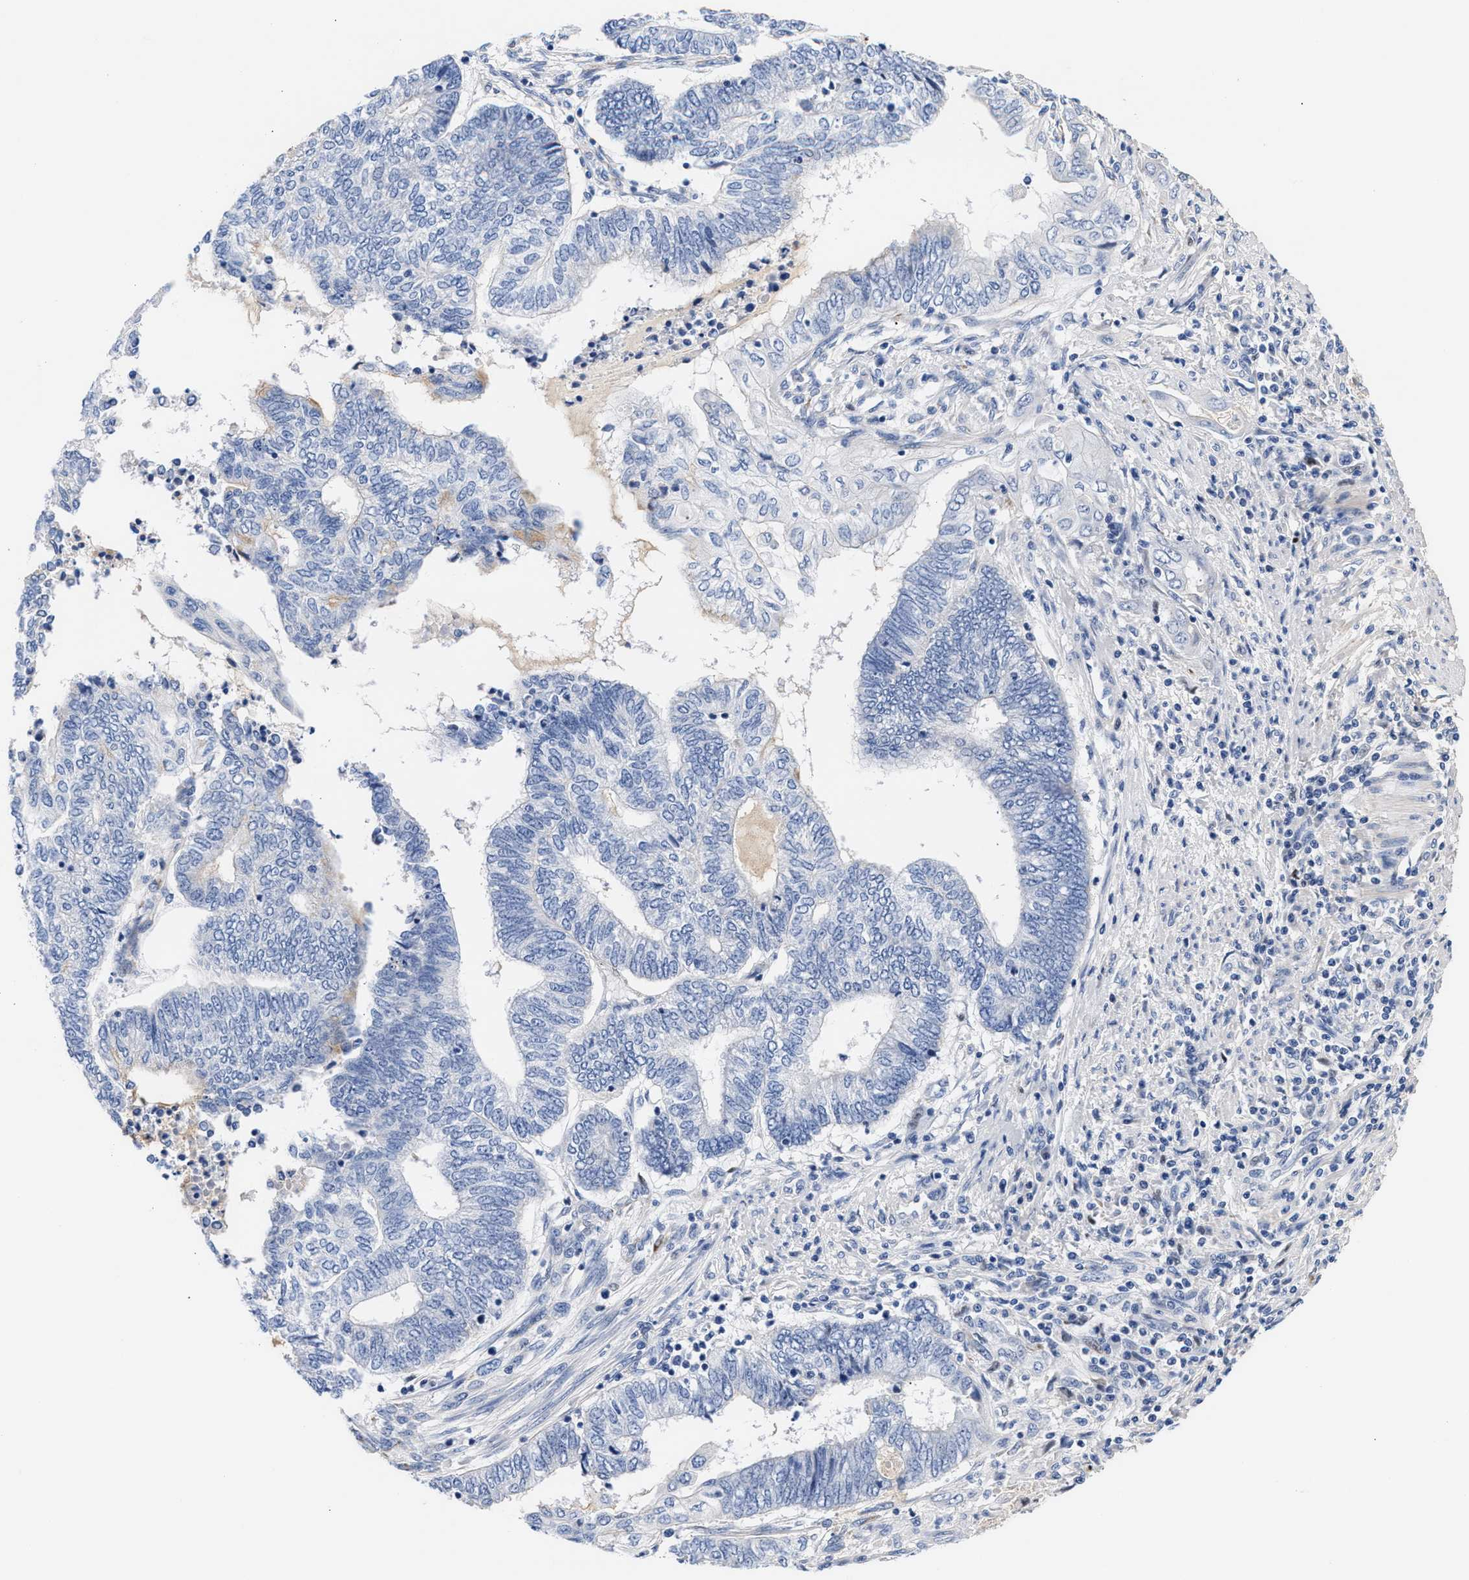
{"staining": {"intensity": "negative", "quantity": "none", "location": "none"}, "tissue": "endometrial cancer", "cell_type": "Tumor cells", "image_type": "cancer", "snomed": [{"axis": "morphology", "description": "Adenocarcinoma, NOS"}, {"axis": "topography", "description": "Uterus"}, {"axis": "topography", "description": "Endometrium"}], "caption": "Protein analysis of adenocarcinoma (endometrial) exhibits no significant expression in tumor cells.", "gene": "ACTL7B", "patient": {"sex": "female", "age": 70}}